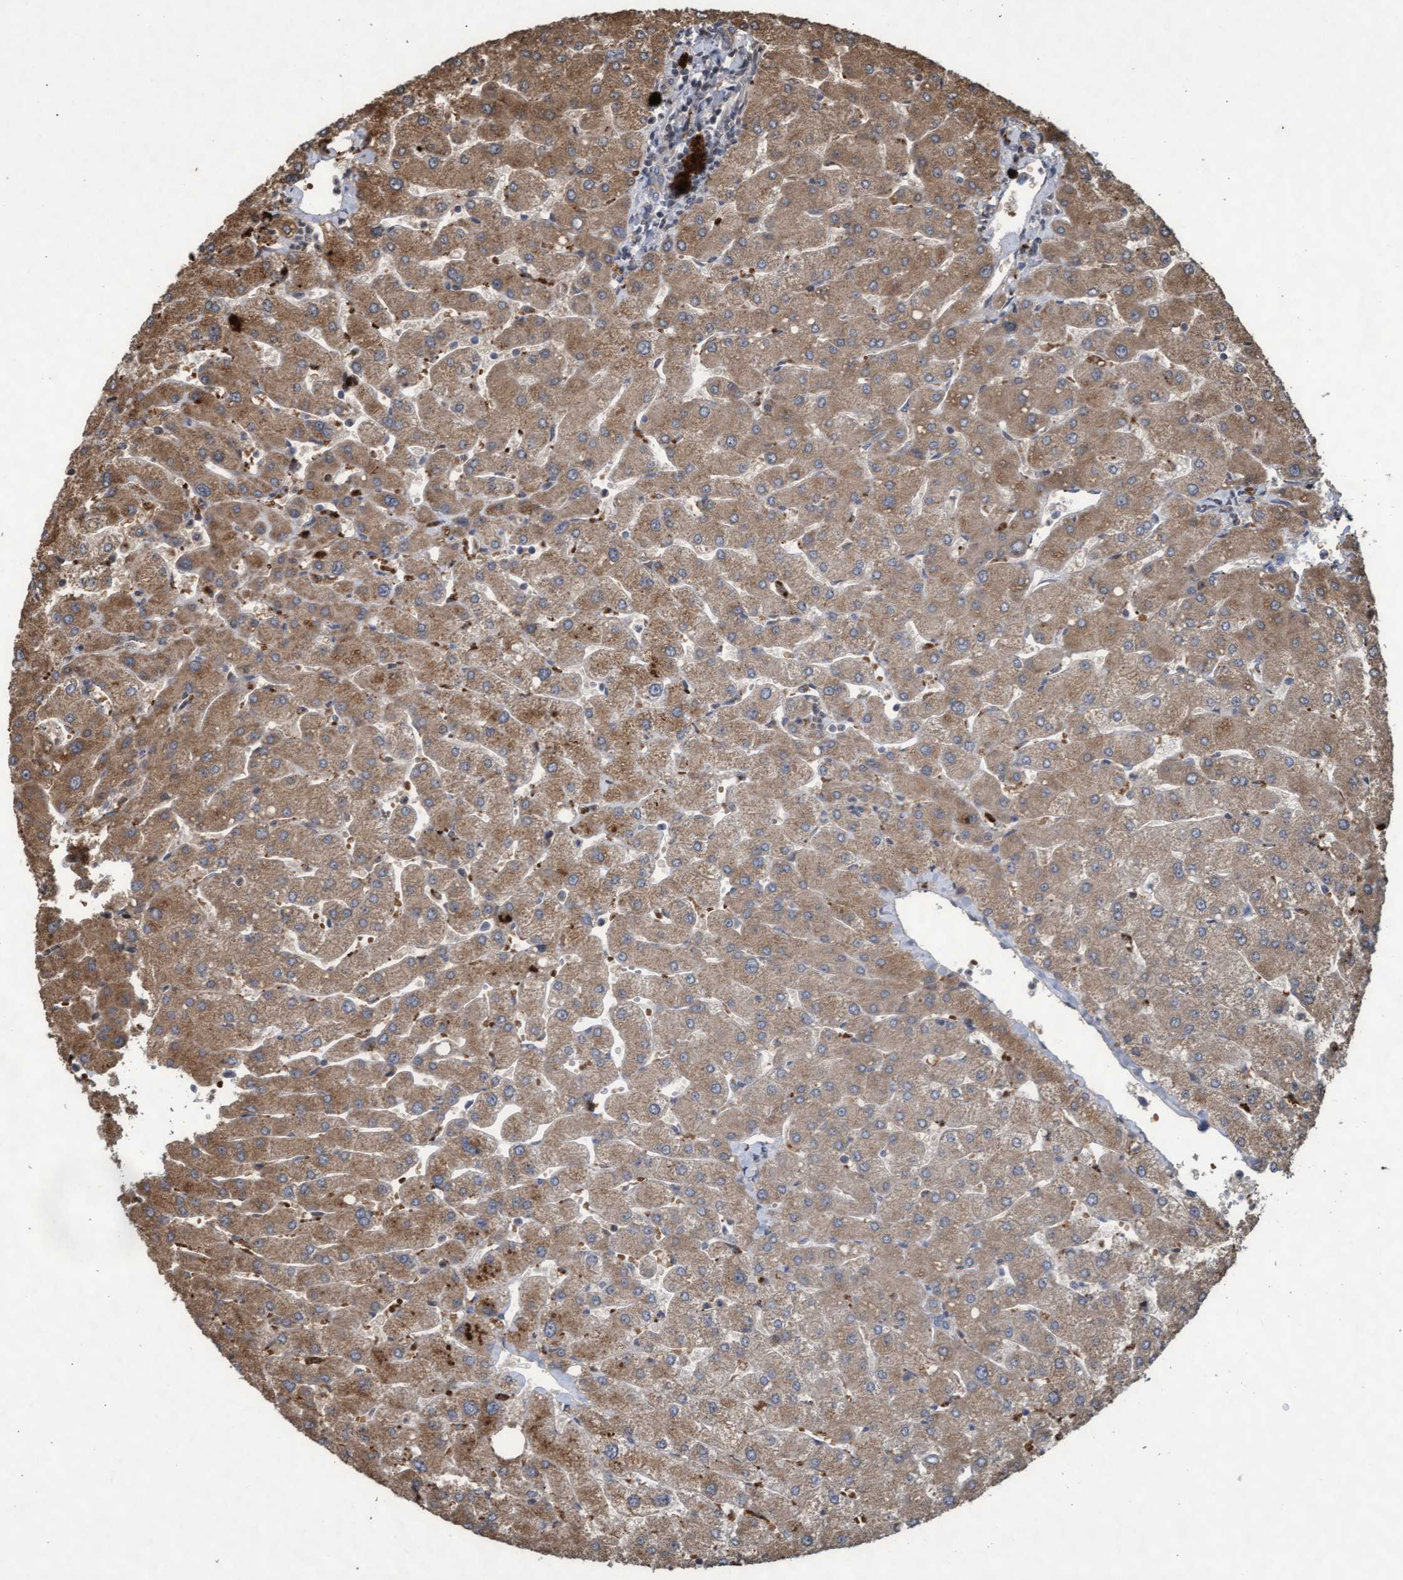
{"staining": {"intensity": "weak", "quantity": ">75%", "location": "cytoplasmic/membranous"}, "tissue": "liver", "cell_type": "Cholangiocytes", "image_type": "normal", "snomed": [{"axis": "morphology", "description": "Normal tissue, NOS"}, {"axis": "topography", "description": "Liver"}], "caption": "Protein staining of benign liver reveals weak cytoplasmic/membranous expression in about >75% of cholangiocytes. Nuclei are stained in blue.", "gene": "KCNC2", "patient": {"sex": "male", "age": 55}}